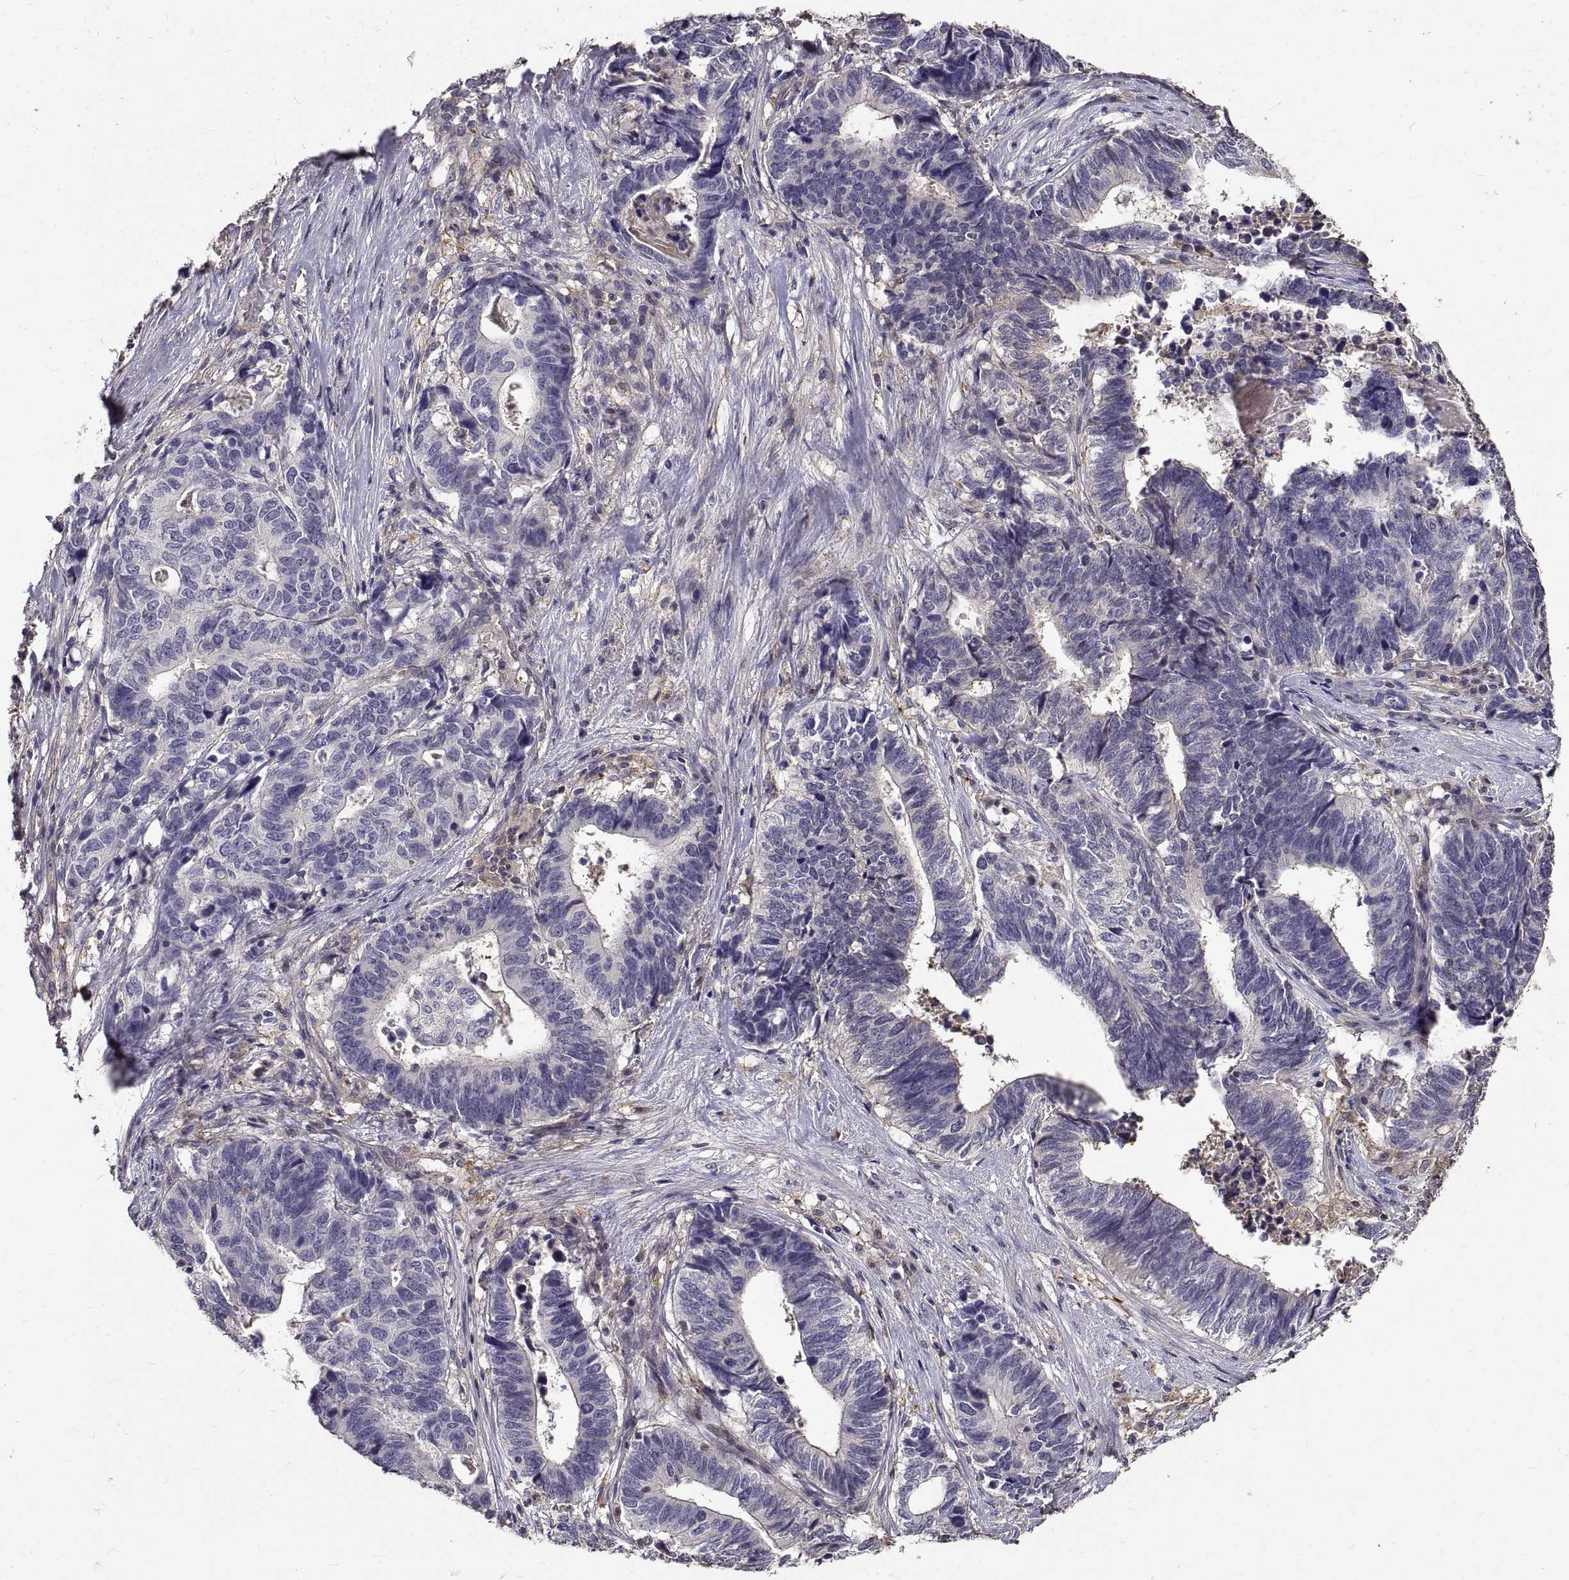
{"staining": {"intensity": "negative", "quantity": "none", "location": "none"}, "tissue": "stomach cancer", "cell_type": "Tumor cells", "image_type": "cancer", "snomed": [{"axis": "morphology", "description": "Adenocarcinoma, NOS"}, {"axis": "topography", "description": "Stomach, upper"}], "caption": "A histopathology image of stomach cancer stained for a protein exhibits no brown staining in tumor cells.", "gene": "PEA15", "patient": {"sex": "female", "age": 67}}